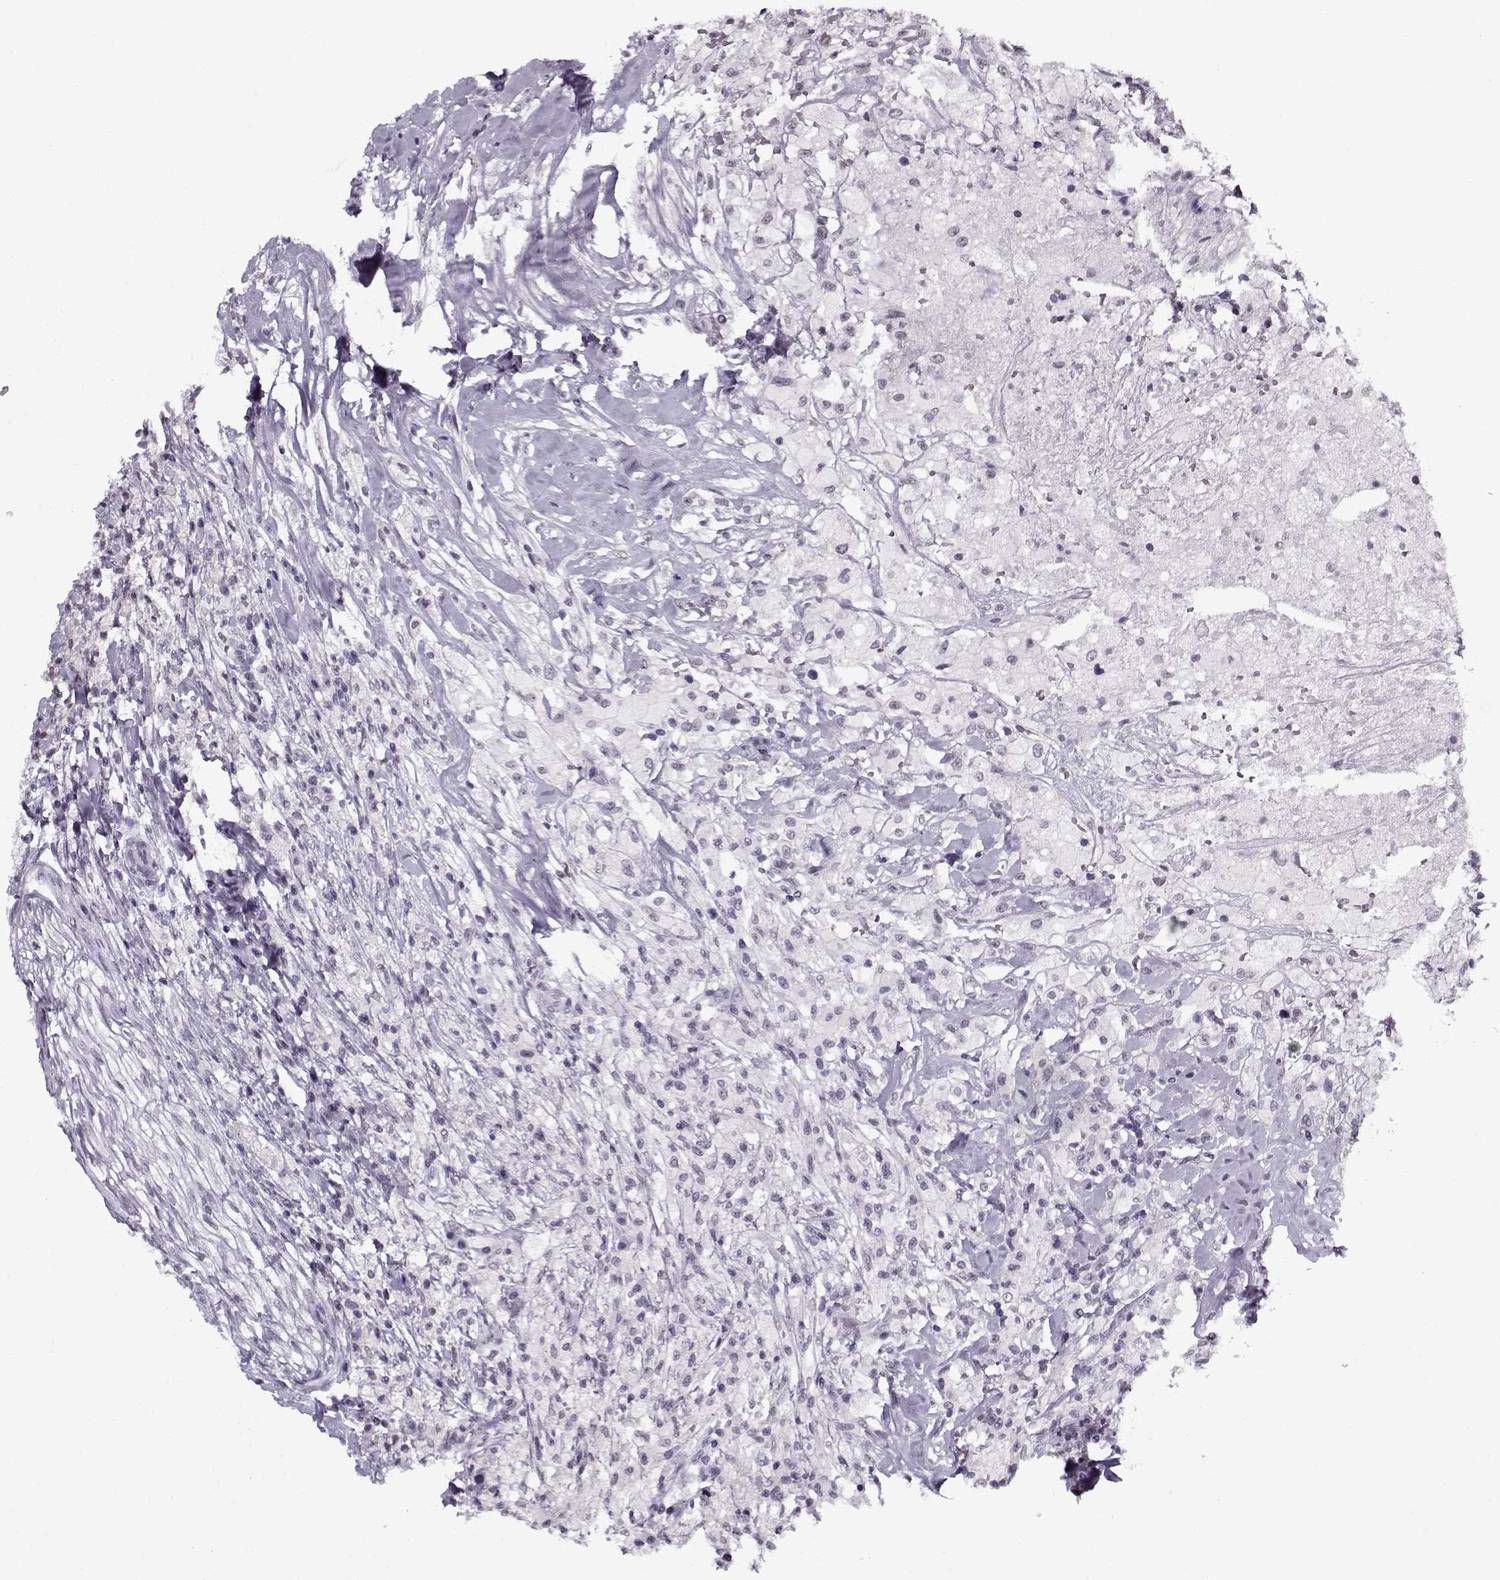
{"staining": {"intensity": "negative", "quantity": "none", "location": "none"}, "tissue": "testis cancer", "cell_type": "Tumor cells", "image_type": "cancer", "snomed": [{"axis": "morphology", "description": "Necrosis, NOS"}, {"axis": "morphology", "description": "Carcinoma, Embryonal, NOS"}, {"axis": "topography", "description": "Testis"}], "caption": "This is a image of IHC staining of testis cancer, which shows no positivity in tumor cells.", "gene": "PRMT8", "patient": {"sex": "male", "age": 19}}